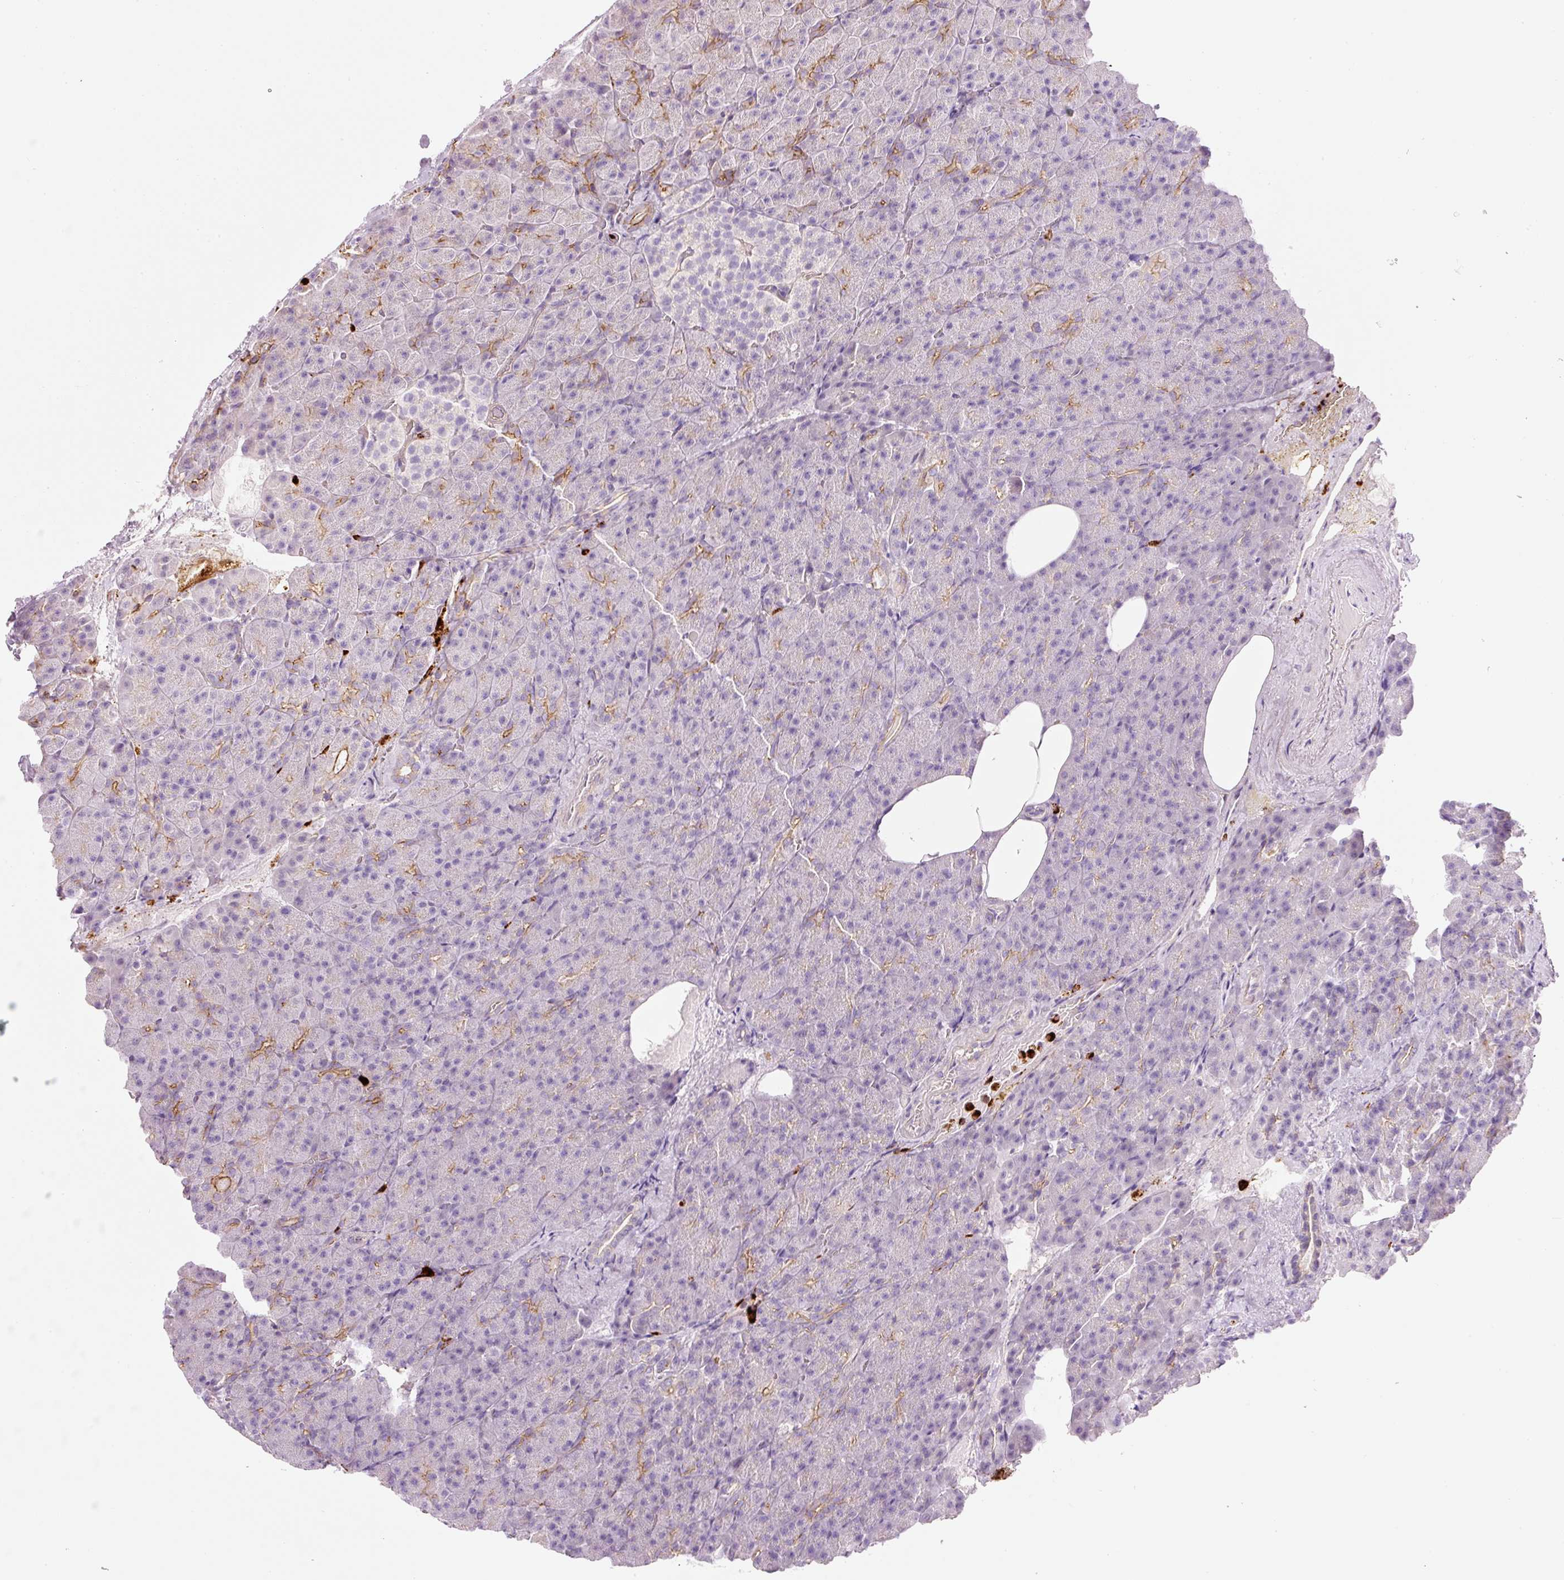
{"staining": {"intensity": "weak", "quantity": "<25%", "location": "cytoplasmic/membranous"}, "tissue": "pancreas", "cell_type": "Exocrine glandular cells", "image_type": "normal", "snomed": [{"axis": "morphology", "description": "Normal tissue, NOS"}, {"axis": "topography", "description": "Pancreas"}], "caption": "Human pancreas stained for a protein using IHC demonstrates no staining in exocrine glandular cells.", "gene": "MAP3K3", "patient": {"sex": "female", "age": 74}}